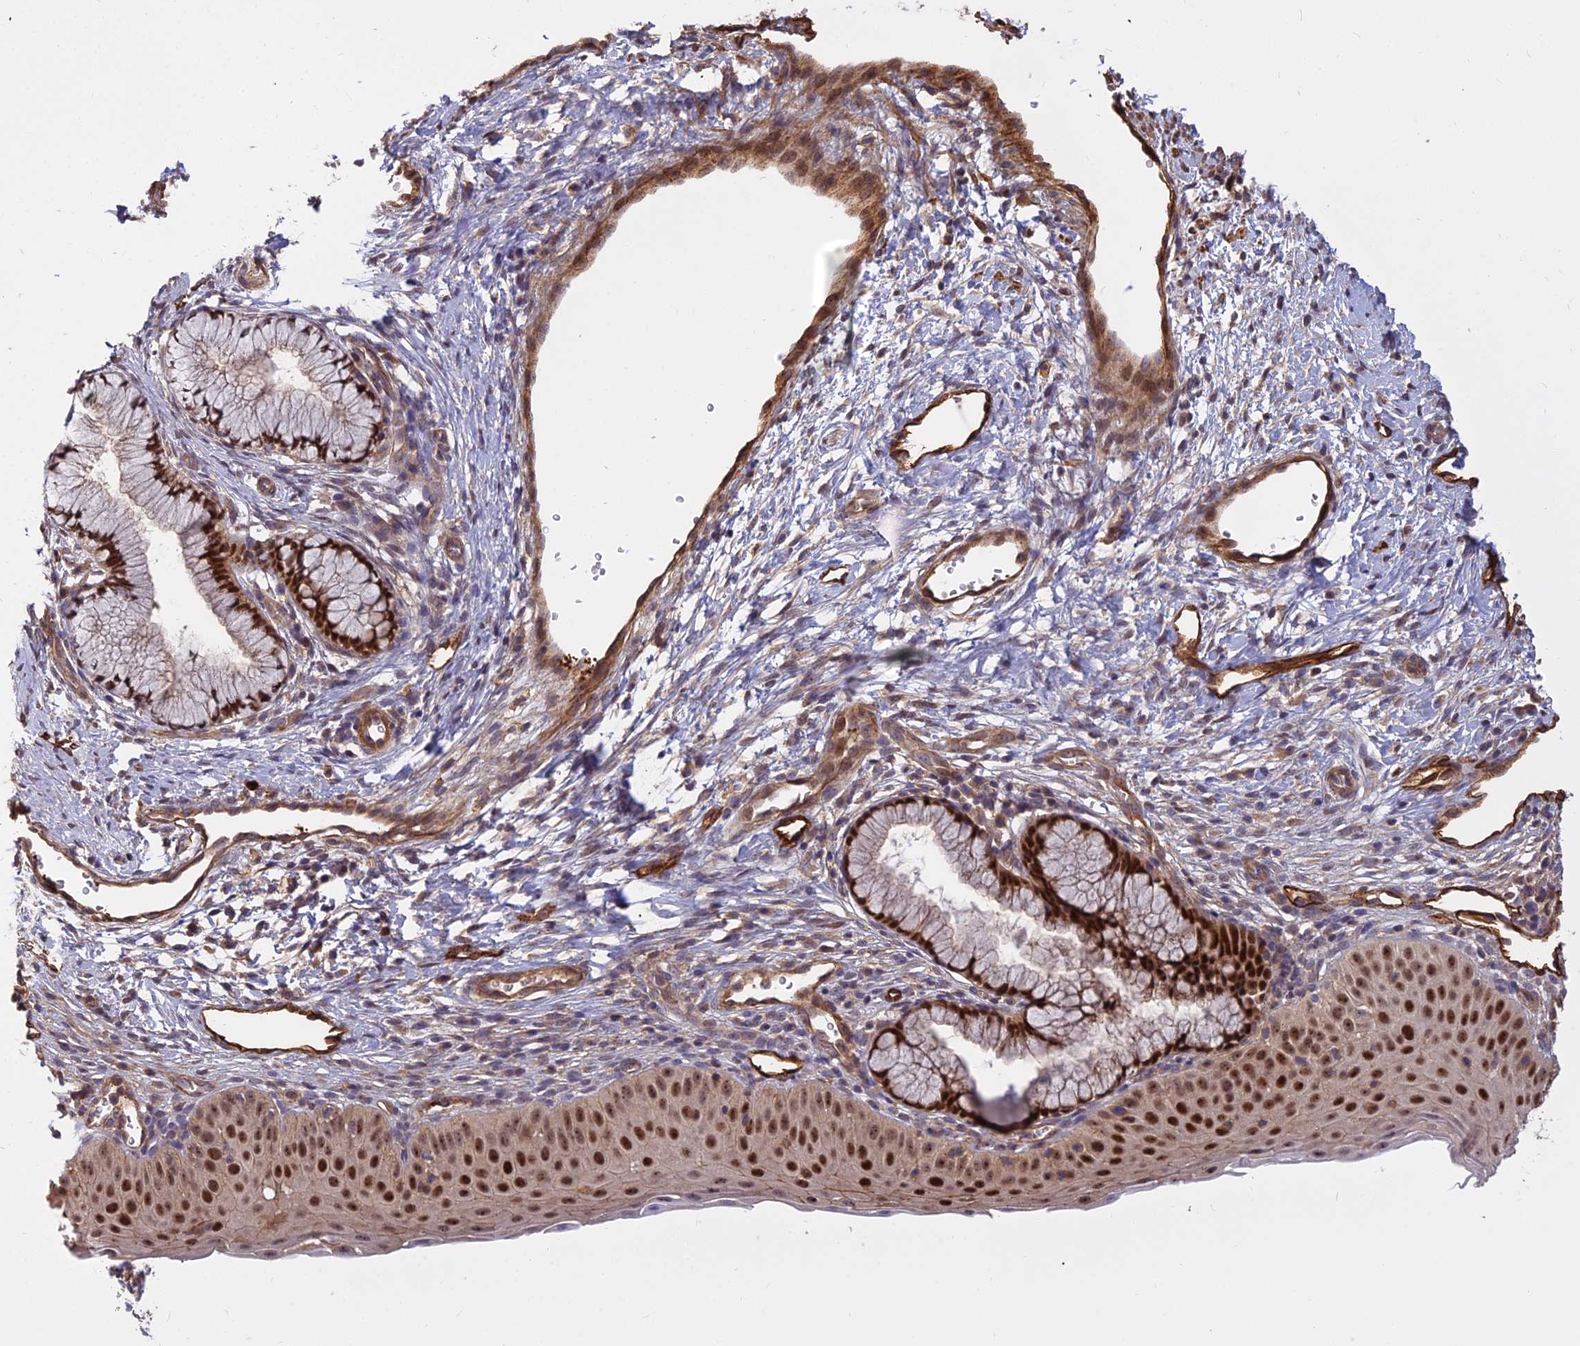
{"staining": {"intensity": "strong", "quantity": ">75%", "location": "nuclear"}, "tissue": "cervix", "cell_type": "Glandular cells", "image_type": "normal", "snomed": [{"axis": "morphology", "description": "Normal tissue, NOS"}, {"axis": "topography", "description": "Cervix"}], "caption": "Immunohistochemical staining of normal human cervix displays high levels of strong nuclear staining in approximately >75% of glandular cells. (DAB = brown stain, brightfield microscopy at high magnification).", "gene": "TCEA3", "patient": {"sex": "female", "age": 36}}